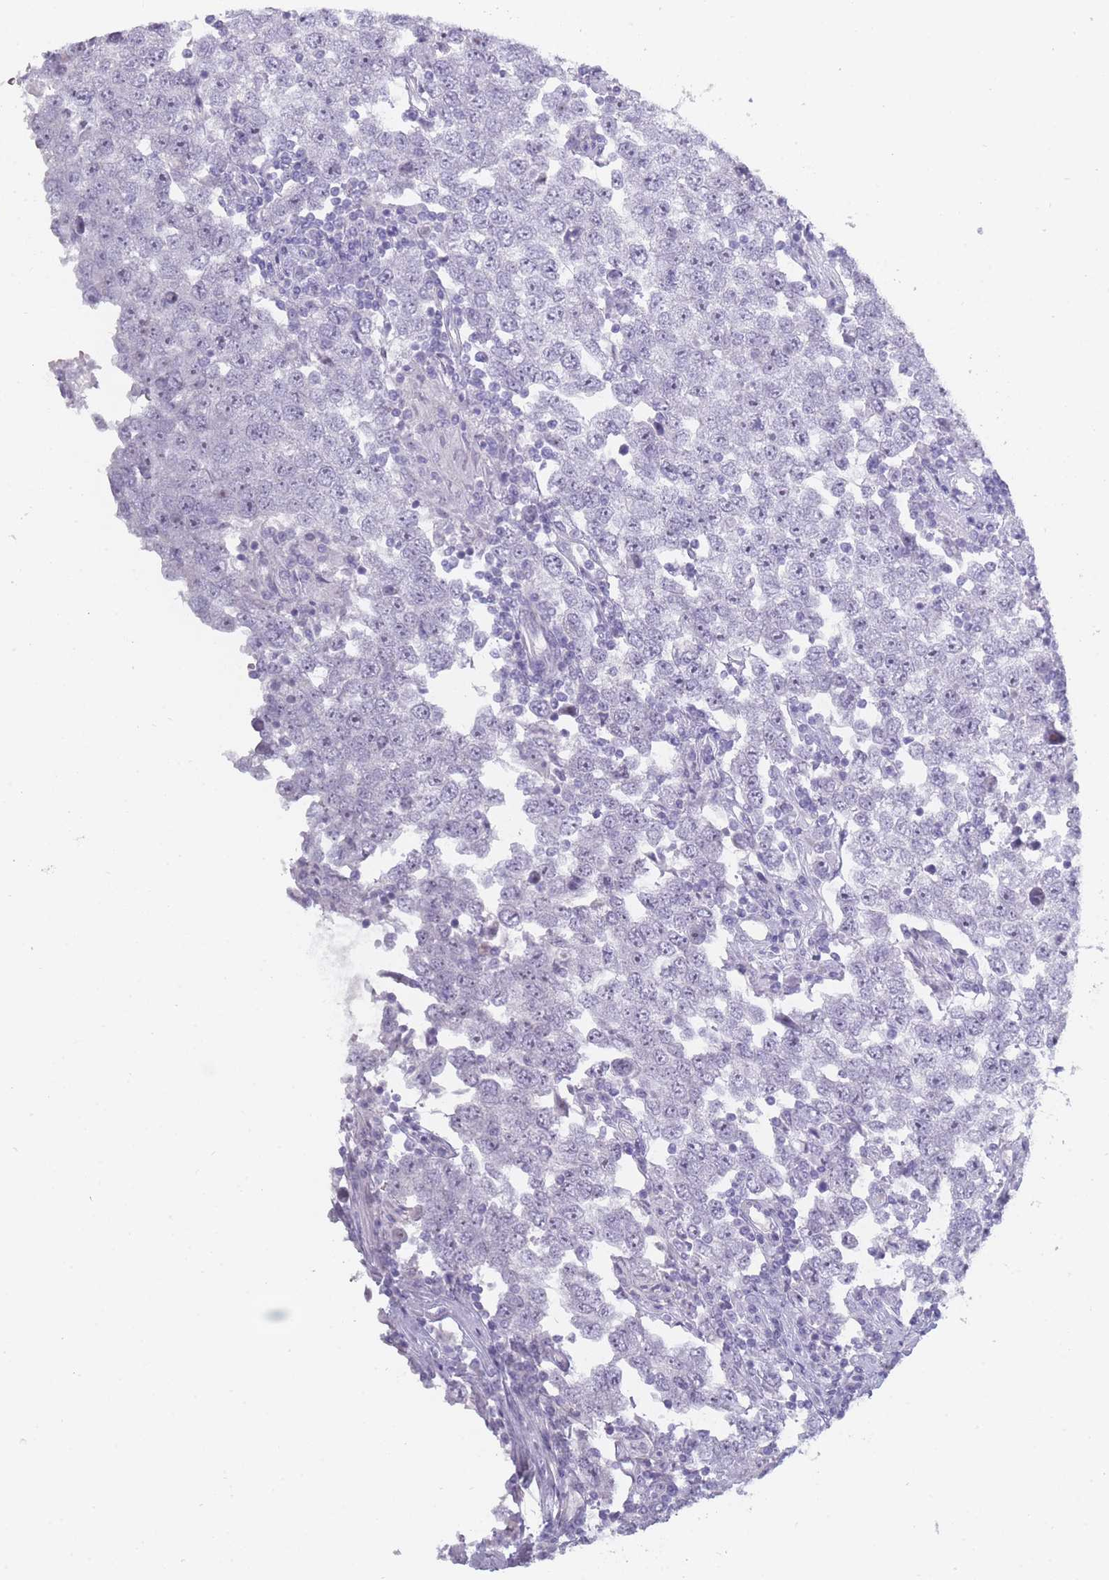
{"staining": {"intensity": "negative", "quantity": "none", "location": "none"}, "tissue": "testis cancer", "cell_type": "Tumor cells", "image_type": "cancer", "snomed": [{"axis": "morphology", "description": "Seminoma, NOS"}, {"axis": "morphology", "description": "Carcinoma, Embryonal, NOS"}, {"axis": "topography", "description": "Testis"}], "caption": "High power microscopy photomicrograph of an immunohistochemistry micrograph of testis cancer, revealing no significant positivity in tumor cells.", "gene": "ROS1", "patient": {"sex": "male", "age": 28}}